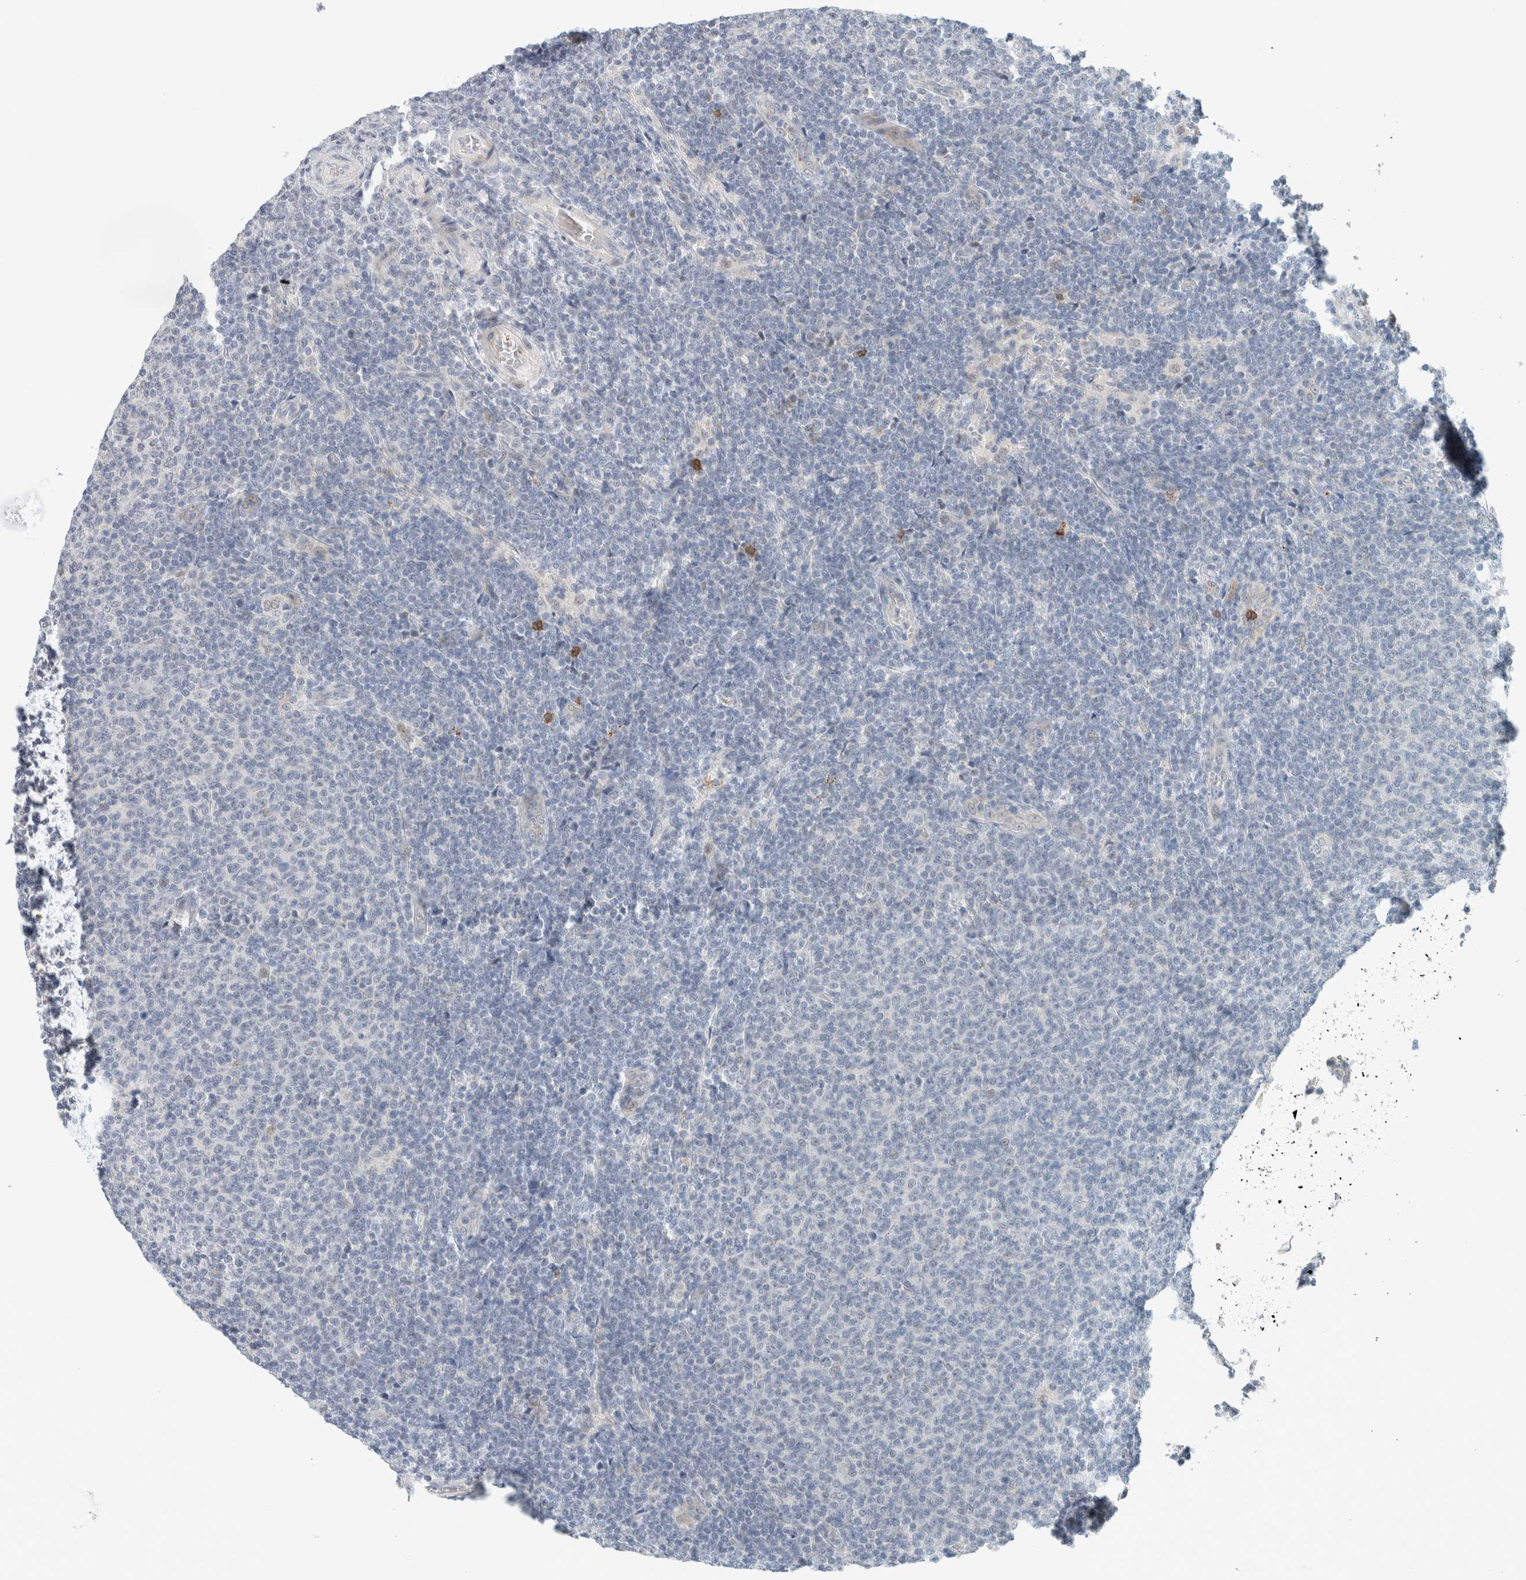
{"staining": {"intensity": "negative", "quantity": "none", "location": "none"}, "tissue": "lymphoma", "cell_type": "Tumor cells", "image_type": "cancer", "snomed": [{"axis": "morphology", "description": "Malignant lymphoma, non-Hodgkin's type, Low grade"}, {"axis": "topography", "description": "Lymph node"}], "caption": "High power microscopy histopathology image of an IHC histopathology image of lymphoma, revealing no significant positivity in tumor cells.", "gene": "CRAT", "patient": {"sex": "male", "age": 66}}